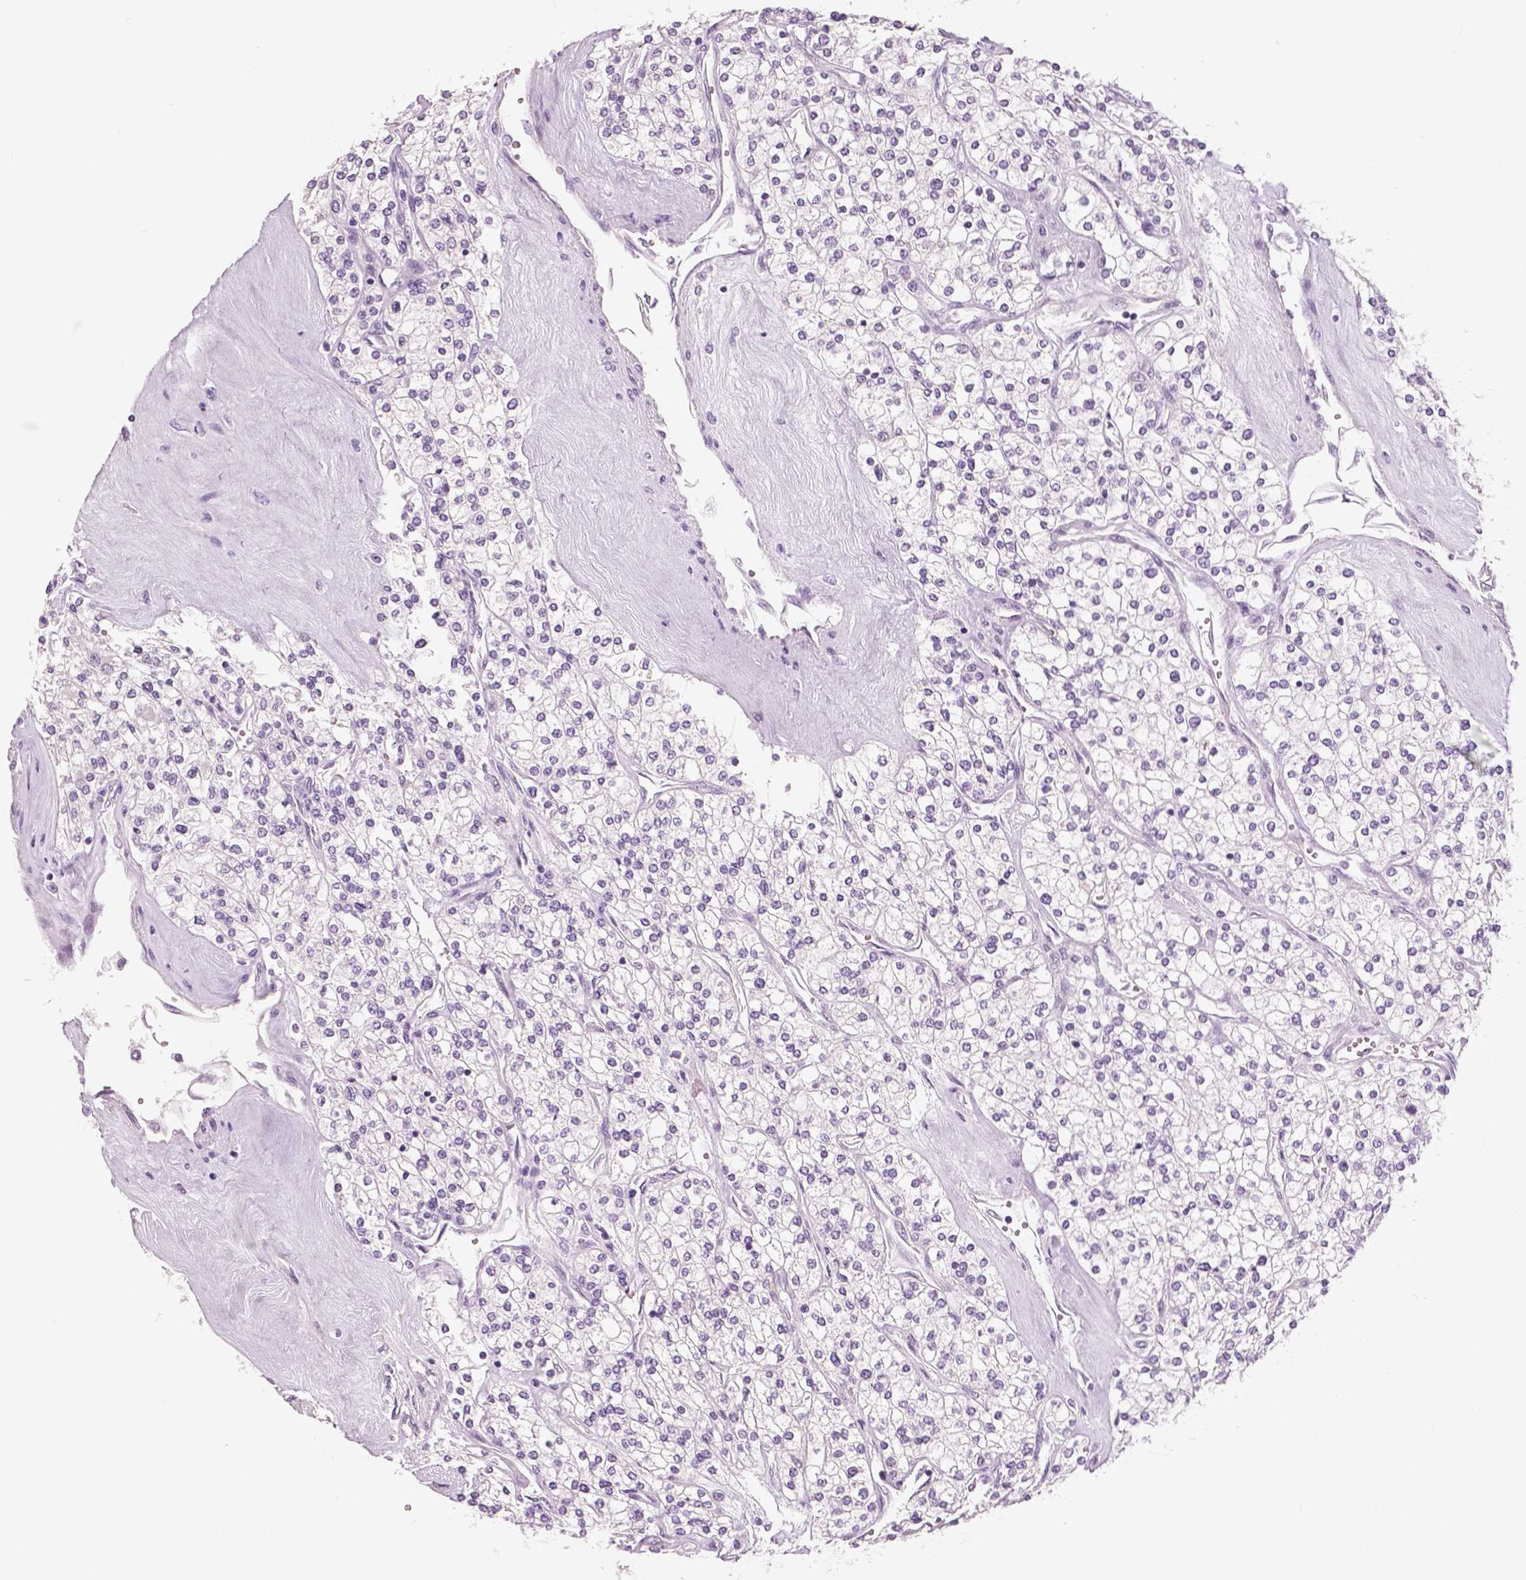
{"staining": {"intensity": "negative", "quantity": "none", "location": "none"}, "tissue": "renal cancer", "cell_type": "Tumor cells", "image_type": "cancer", "snomed": [{"axis": "morphology", "description": "Adenocarcinoma, NOS"}, {"axis": "topography", "description": "Kidney"}], "caption": "Tumor cells show no significant expression in renal cancer. The staining is performed using DAB brown chromogen with nuclei counter-stained in using hematoxylin.", "gene": "SLC24A1", "patient": {"sex": "male", "age": 80}}